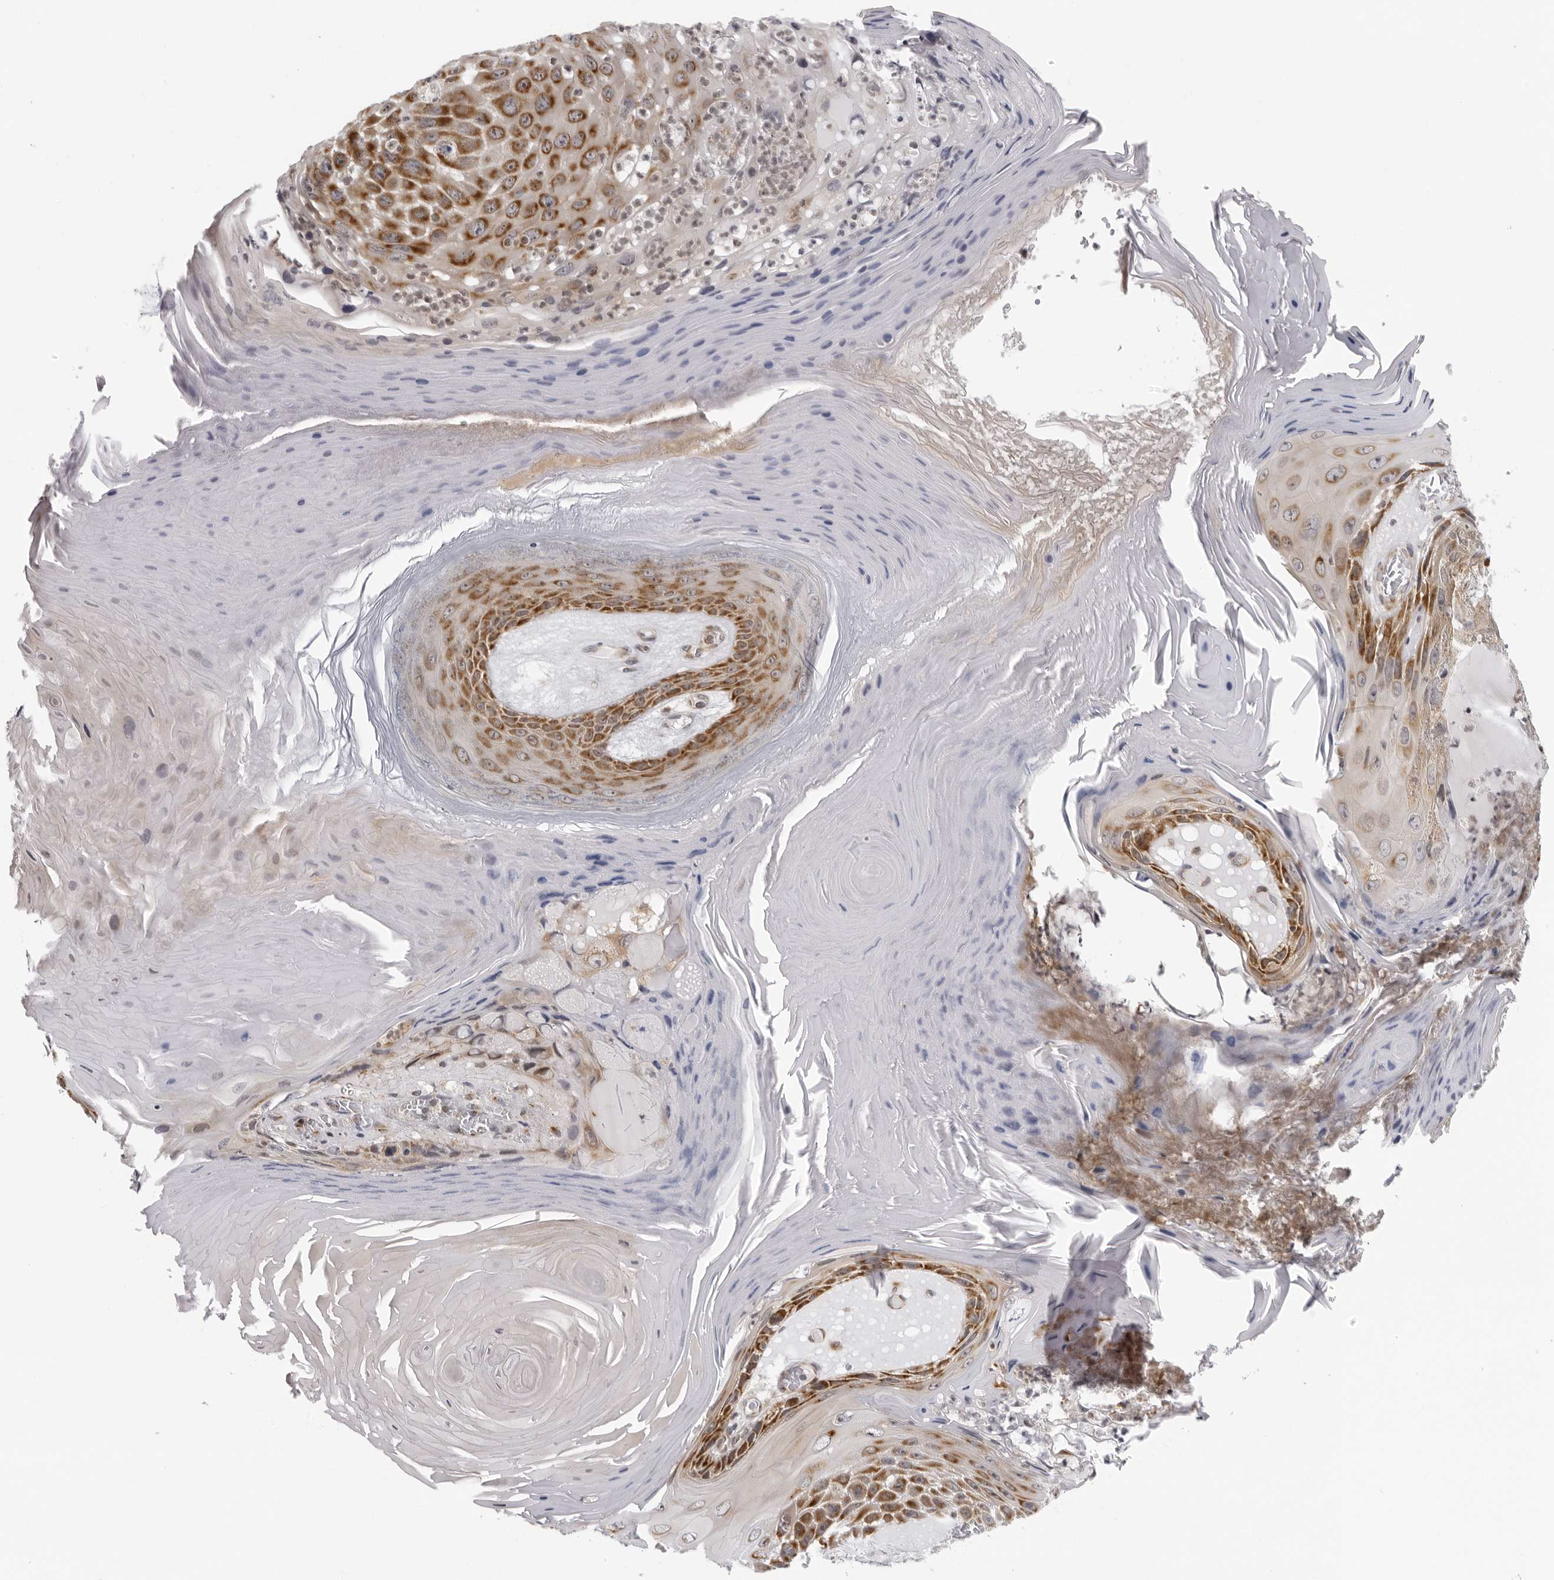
{"staining": {"intensity": "strong", "quantity": "25%-75%", "location": "cytoplasmic/membranous"}, "tissue": "skin cancer", "cell_type": "Tumor cells", "image_type": "cancer", "snomed": [{"axis": "morphology", "description": "Squamous cell carcinoma, NOS"}, {"axis": "topography", "description": "Skin"}], "caption": "A brown stain shows strong cytoplasmic/membranous expression of a protein in human squamous cell carcinoma (skin) tumor cells.", "gene": "MRPS15", "patient": {"sex": "female", "age": 88}}